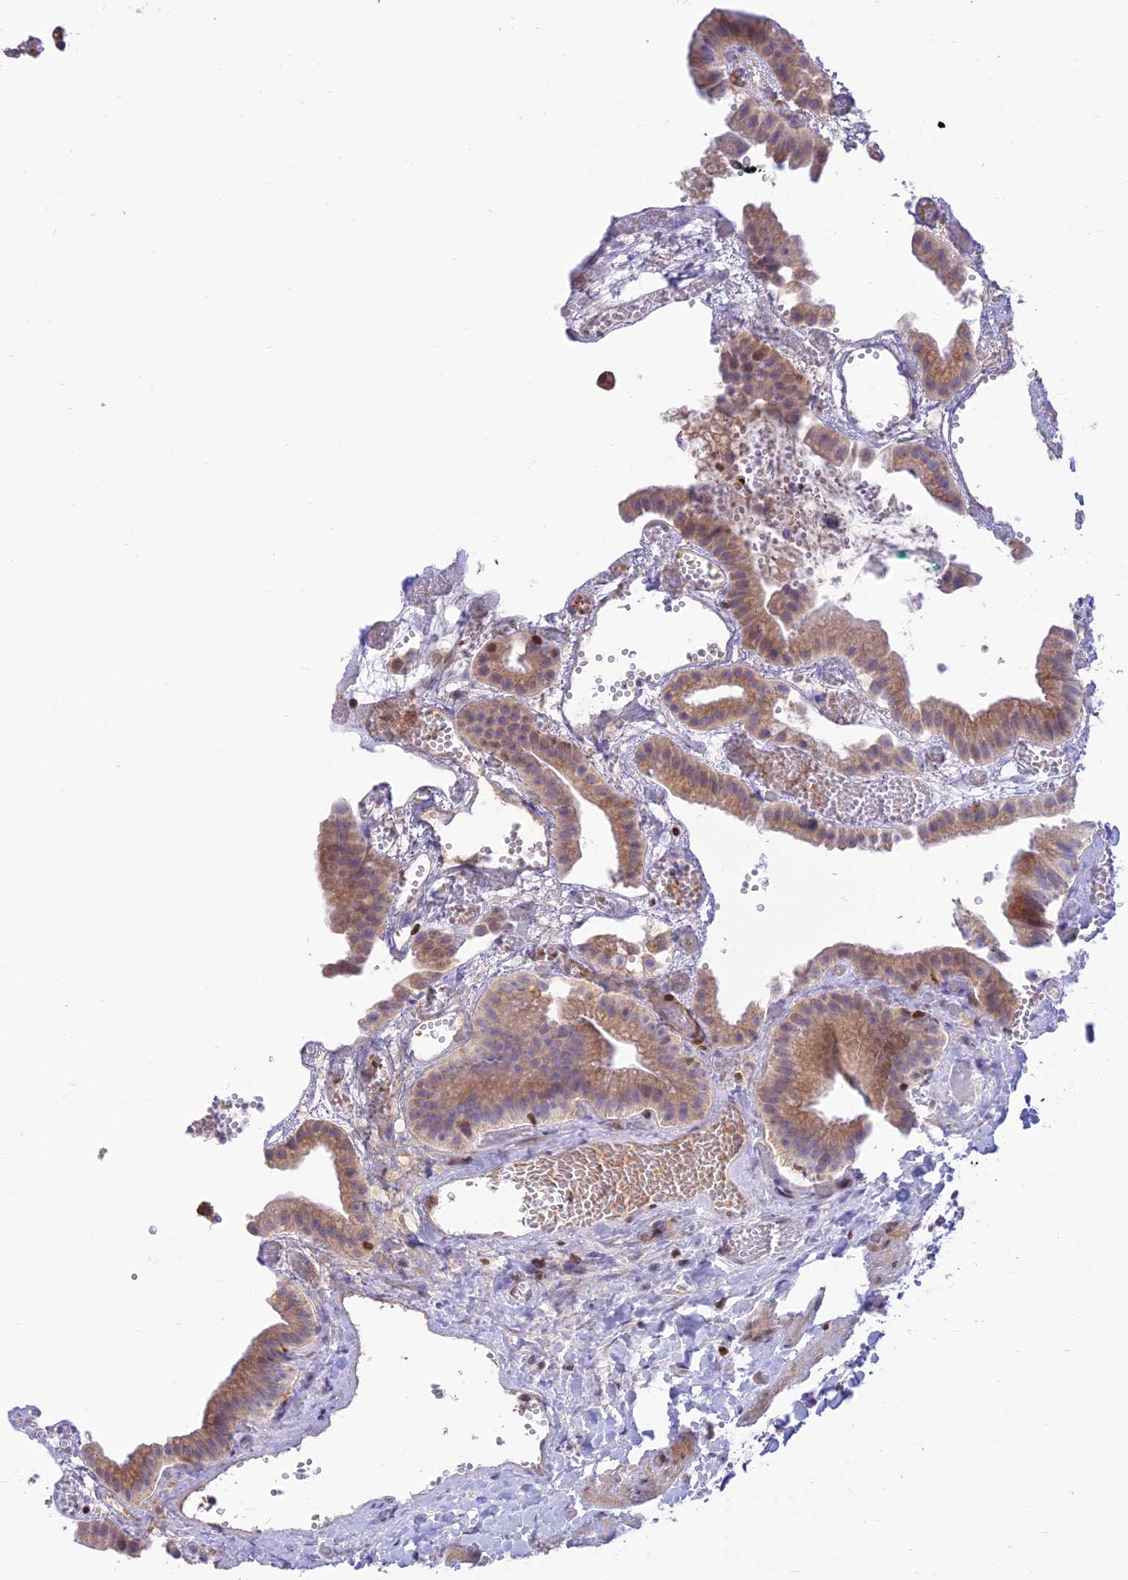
{"staining": {"intensity": "moderate", "quantity": ">75%", "location": "cytoplasmic/membranous,nuclear"}, "tissue": "gallbladder", "cell_type": "Glandular cells", "image_type": "normal", "snomed": [{"axis": "morphology", "description": "Normal tissue, NOS"}, {"axis": "topography", "description": "Gallbladder"}], "caption": "Immunohistochemistry (DAB) staining of benign human gallbladder demonstrates moderate cytoplasmic/membranous,nuclear protein positivity in approximately >75% of glandular cells. The staining is performed using DAB (3,3'-diaminobenzidine) brown chromogen to label protein expression. The nuclei are counter-stained blue using hematoxylin.", "gene": "FAM186B", "patient": {"sex": "female", "age": 64}}